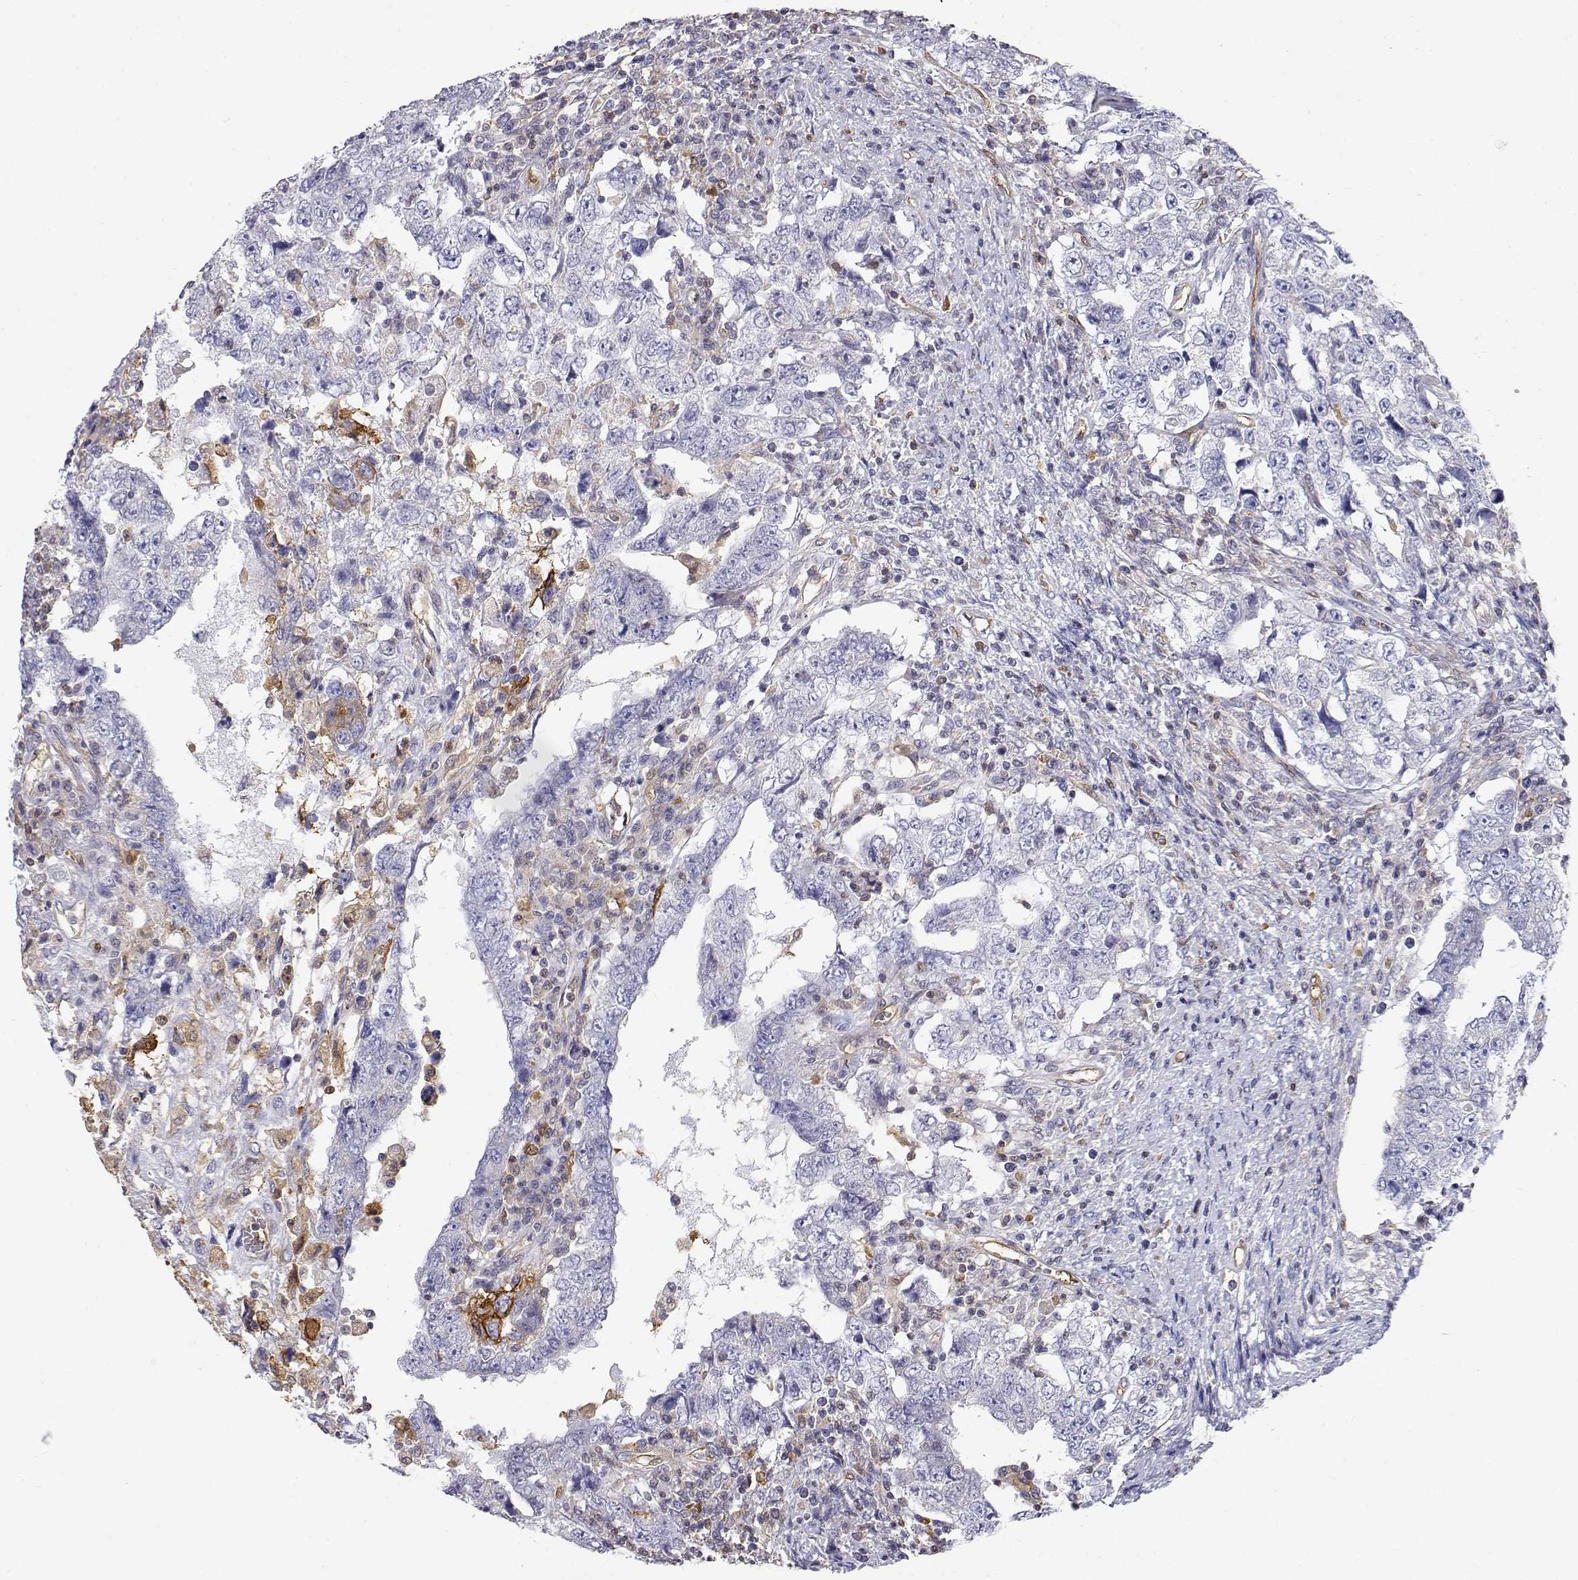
{"staining": {"intensity": "negative", "quantity": "none", "location": "none"}, "tissue": "testis cancer", "cell_type": "Tumor cells", "image_type": "cancer", "snomed": [{"axis": "morphology", "description": "Carcinoma, Embryonal, NOS"}, {"axis": "topography", "description": "Testis"}], "caption": "Embryonal carcinoma (testis) stained for a protein using IHC reveals no positivity tumor cells.", "gene": "ADA", "patient": {"sex": "male", "age": 26}}